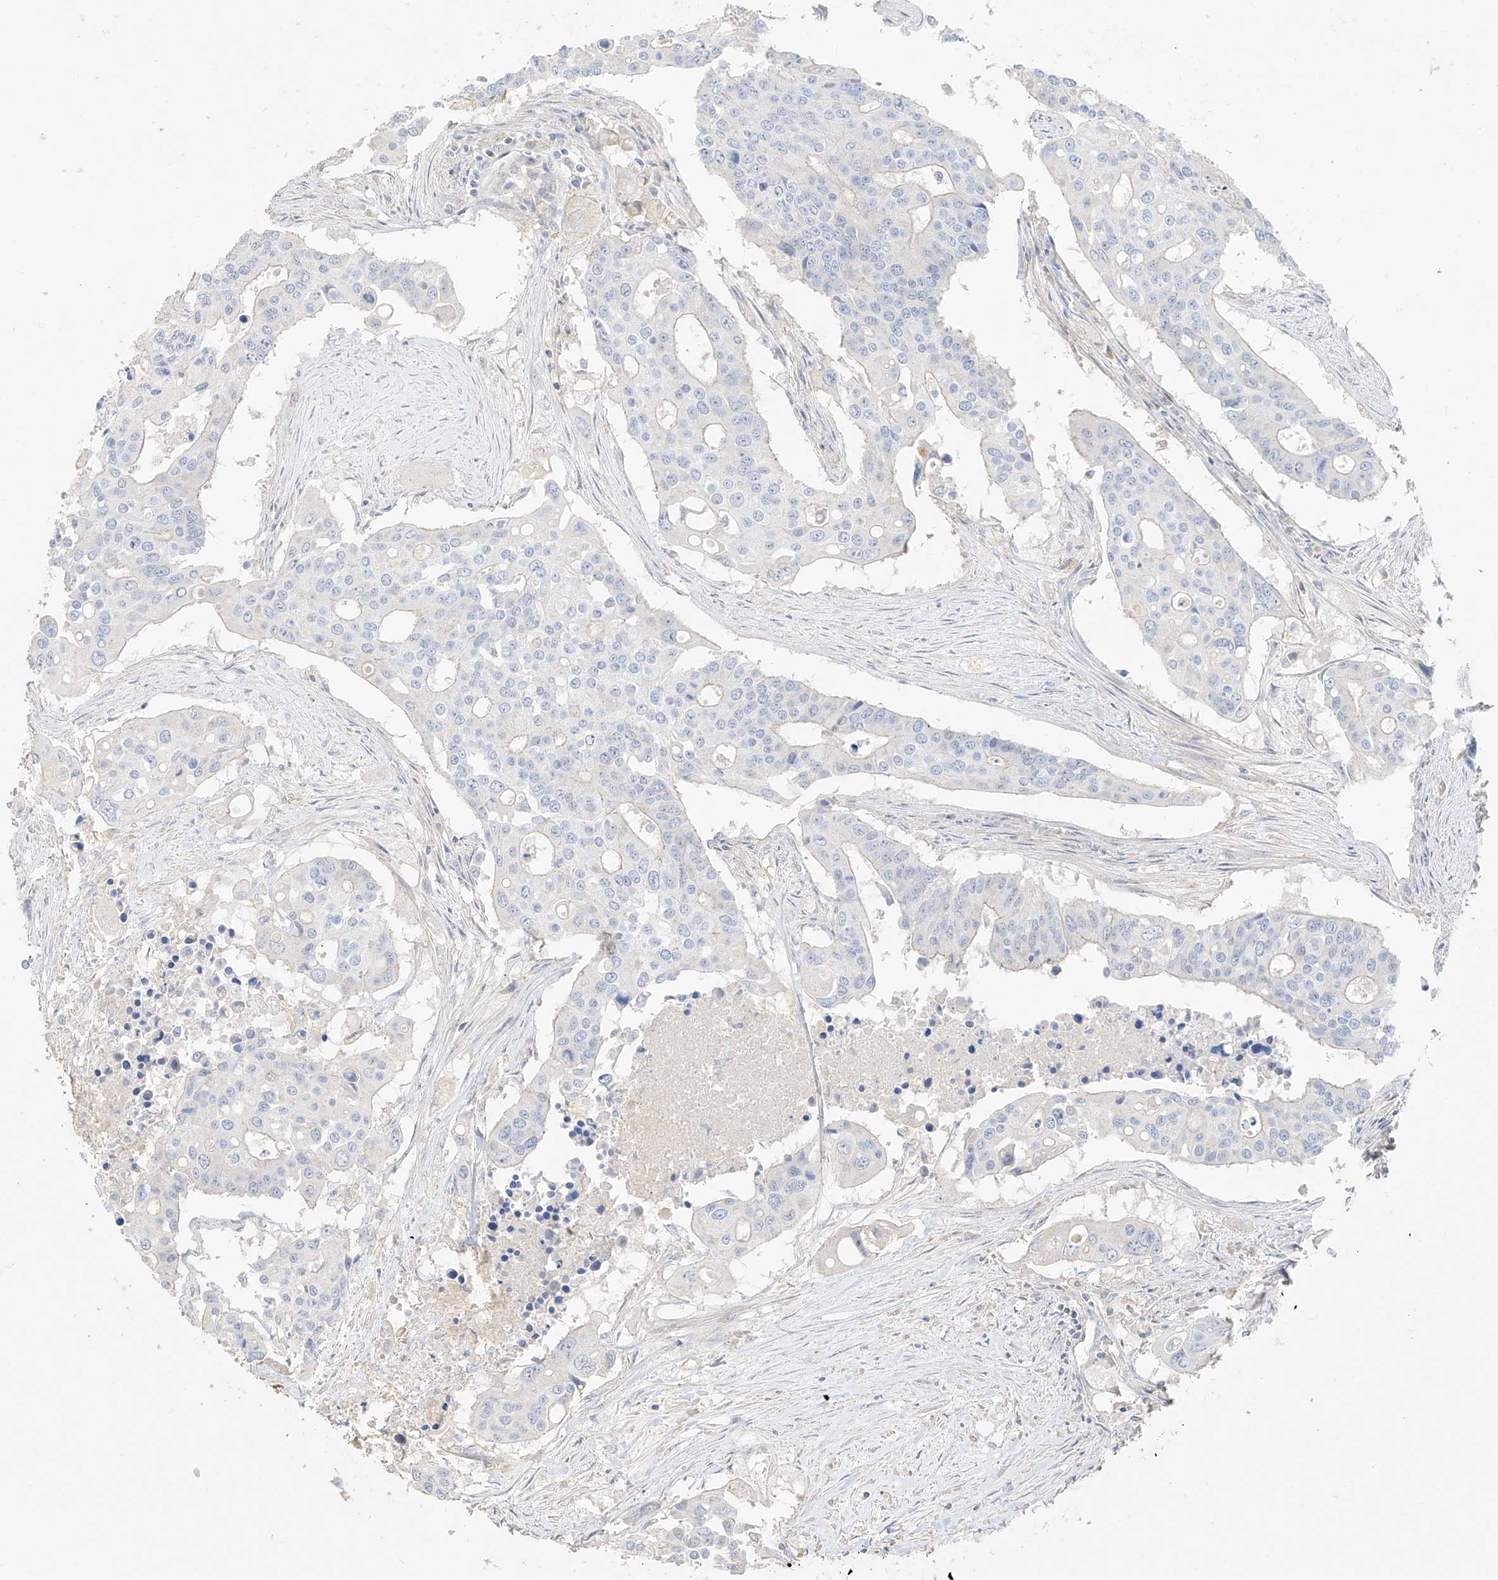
{"staining": {"intensity": "negative", "quantity": "none", "location": "none"}, "tissue": "colorectal cancer", "cell_type": "Tumor cells", "image_type": "cancer", "snomed": [{"axis": "morphology", "description": "Adenocarcinoma, NOS"}, {"axis": "topography", "description": "Colon"}], "caption": "DAB (3,3'-diaminobenzidine) immunohistochemical staining of human colorectal cancer displays no significant expression in tumor cells.", "gene": "ZBTB41", "patient": {"sex": "male", "age": 77}}